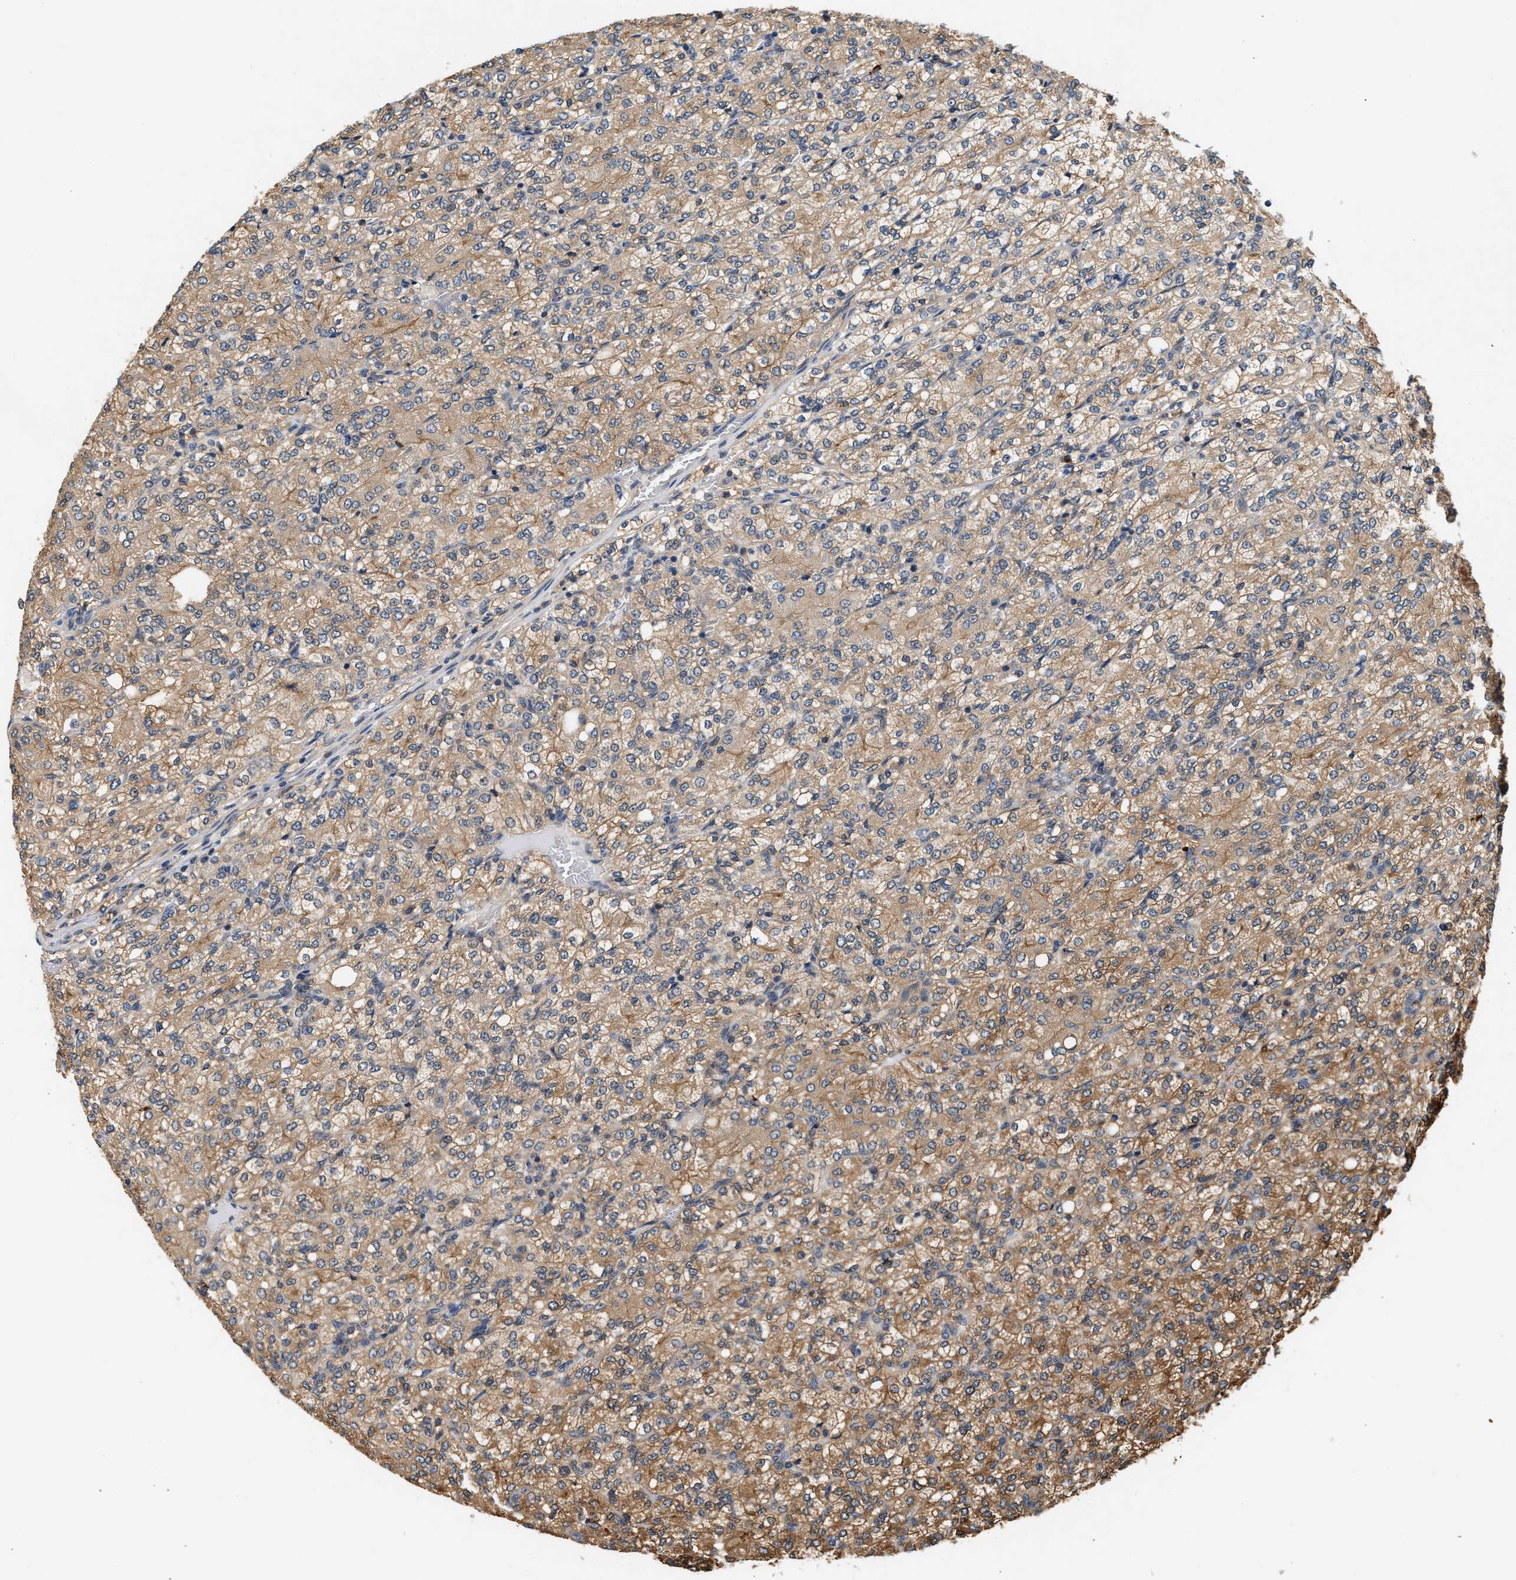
{"staining": {"intensity": "moderate", "quantity": ">75%", "location": "cytoplasmic/membranous"}, "tissue": "renal cancer", "cell_type": "Tumor cells", "image_type": "cancer", "snomed": [{"axis": "morphology", "description": "Adenocarcinoma, NOS"}, {"axis": "topography", "description": "Kidney"}], "caption": "Immunohistochemistry (IHC) (DAB) staining of human renal cancer (adenocarcinoma) shows moderate cytoplasmic/membranous protein positivity in approximately >75% of tumor cells. The protein is shown in brown color, while the nuclei are stained blue.", "gene": "FAM78A", "patient": {"sex": "male", "age": 77}}